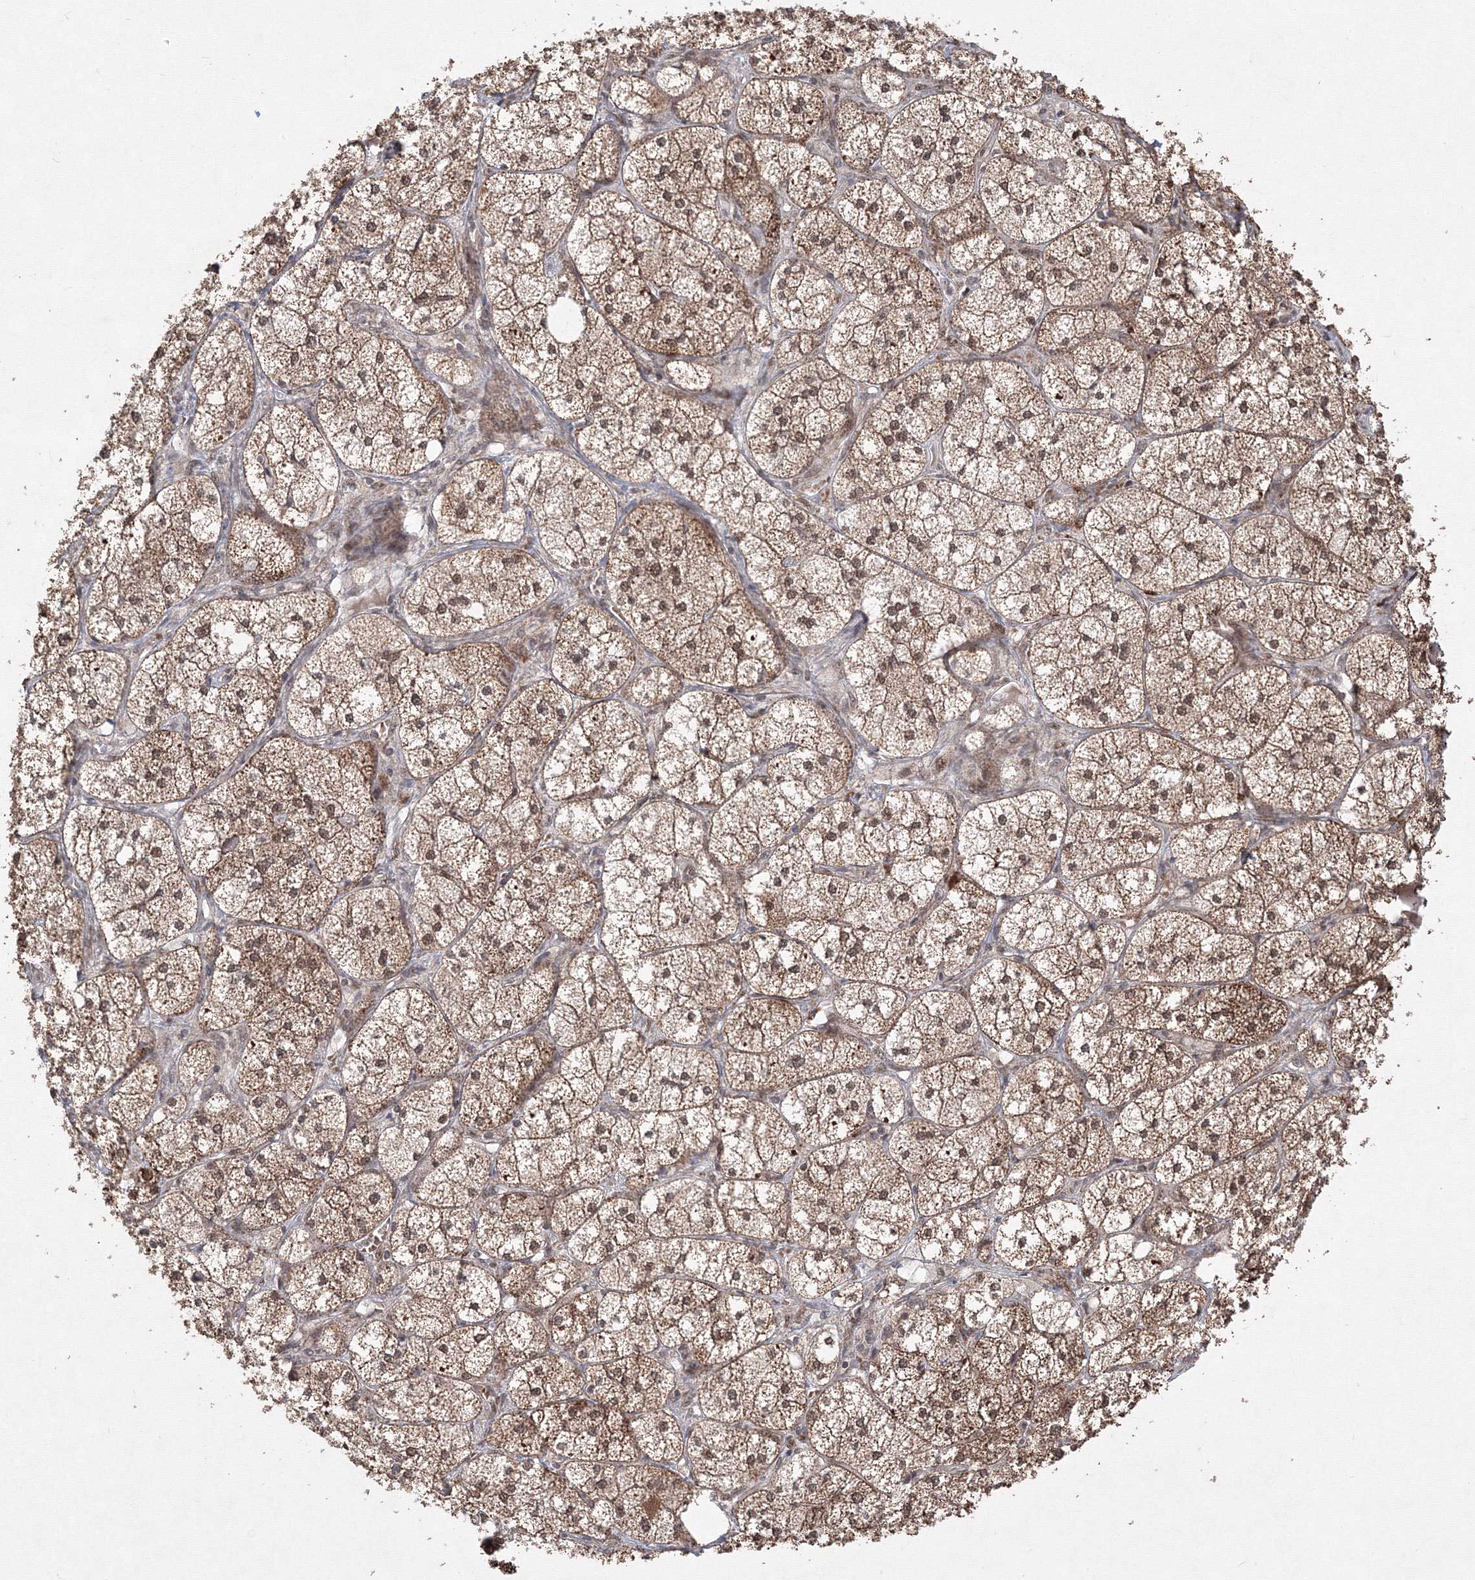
{"staining": {"intensity": "strong", "quantity": ">75%", "location": "cytoplasmic/membranous,nuclear"}, "tissue": "adrenal gland", "cell_type": "Glandular cells", "image_type": "normal", "snomed": [{"axis": "morphology", "description": "Normal tissue, NOS"}, {"axis": "topography", "description": "Adrenal gland"}], "caption": "IHC micrograph of normal adrenal gland stained for a protein (brown), which demonstrates high levels of strong cytoplasmic/membranous,nuclear positivity in about >75% of glandular cells.", "gene": "COPS4", "patient": {"sex": "female", "age": 61}}